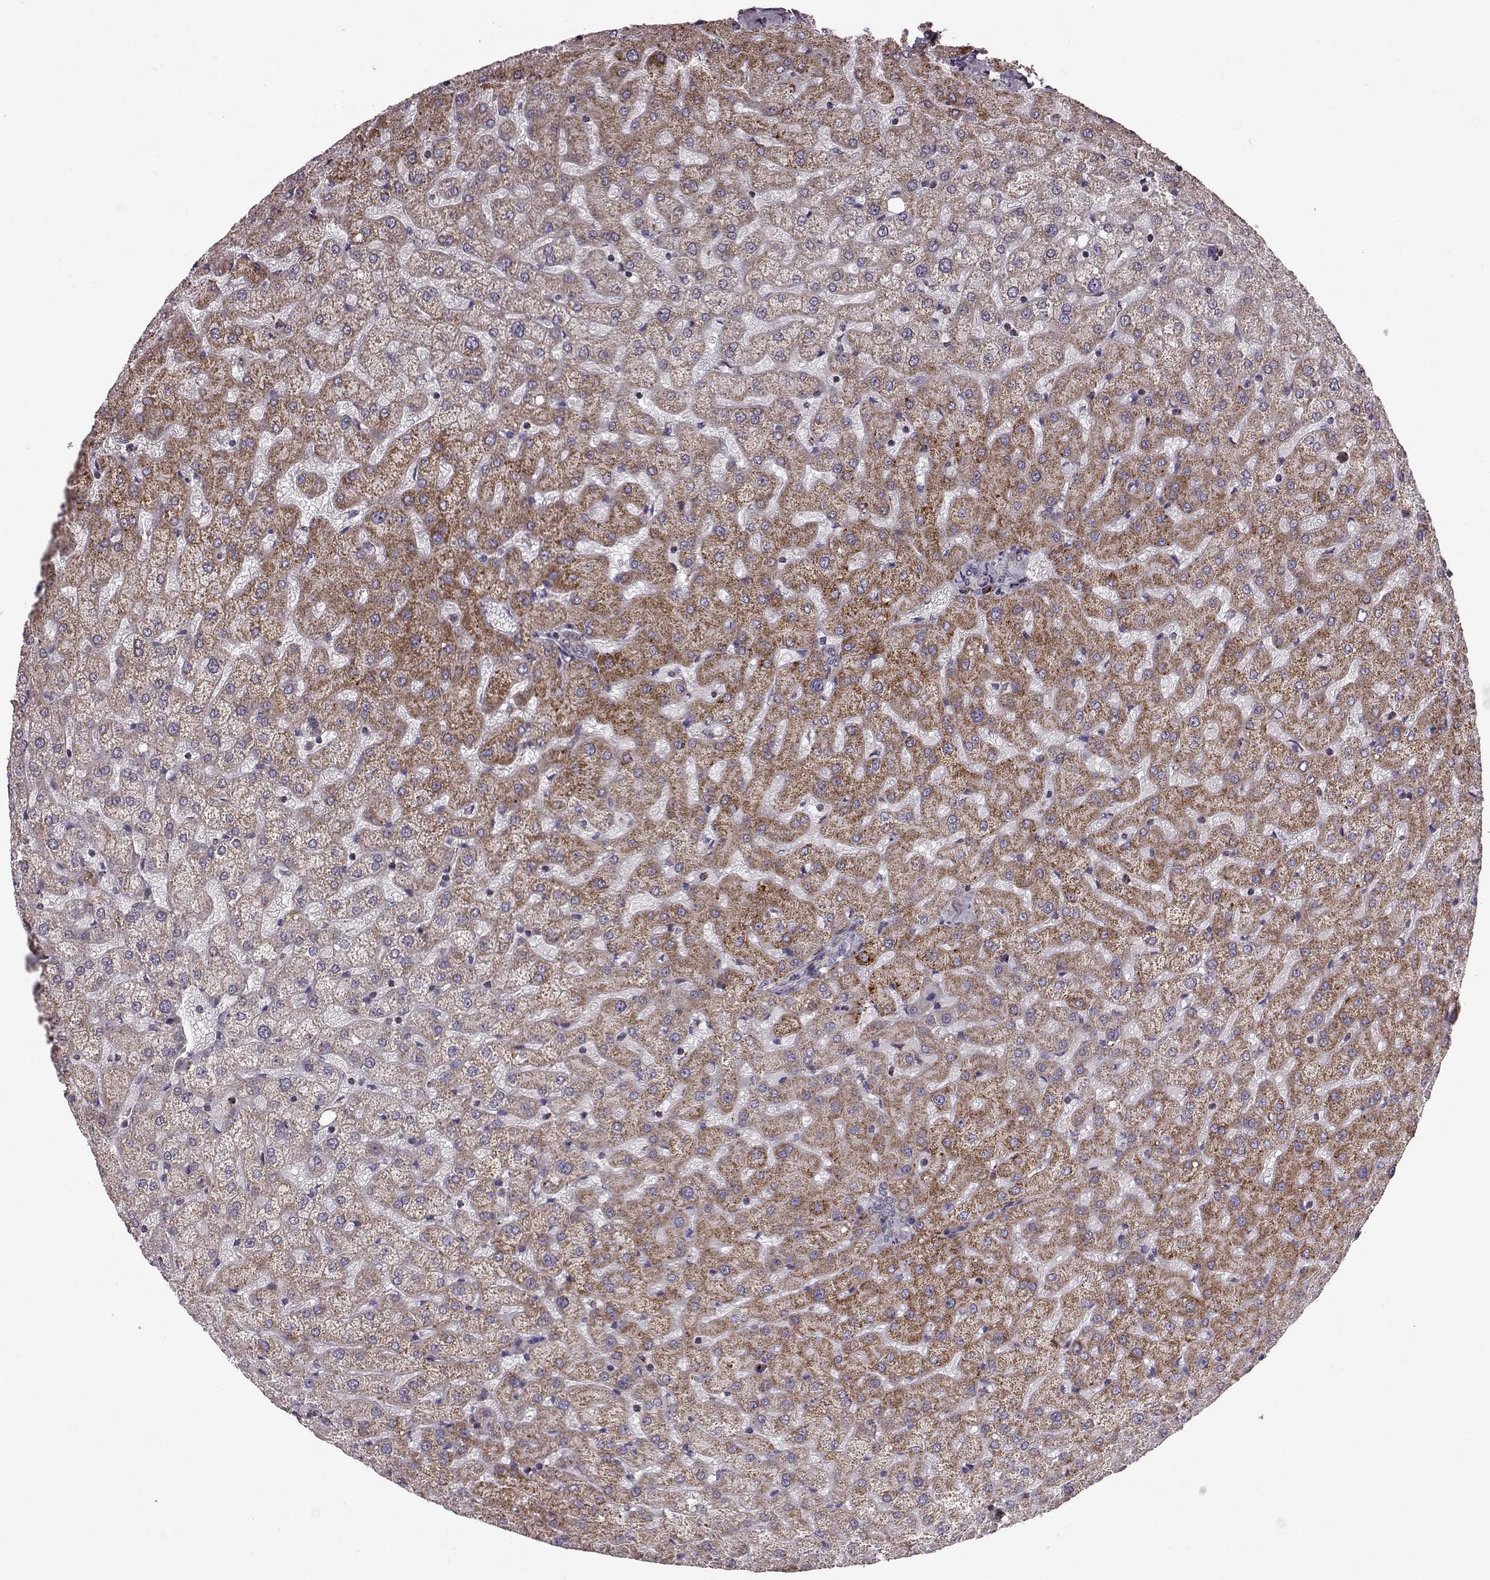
{"staining": {"intensity": "weak", "quantity": ">75%", "location": "cytoplasmic/membranous"}, "tissue": "liver", "cell_type": "Cholangiocytes", "image_type": "normal", "snomed": [{"axis": "morphology", "description": "Normal tissue, NOS"}, {"axis": "topography", "description": "Liver"}], "caption": "This image shows IHC staining of benign human liver, with low weak cytoplasmic/membranous positivity in about >75% of cholangiocytes.", "gene": "ATP5MF", "patient": {"sex": "female", "age": 50}}